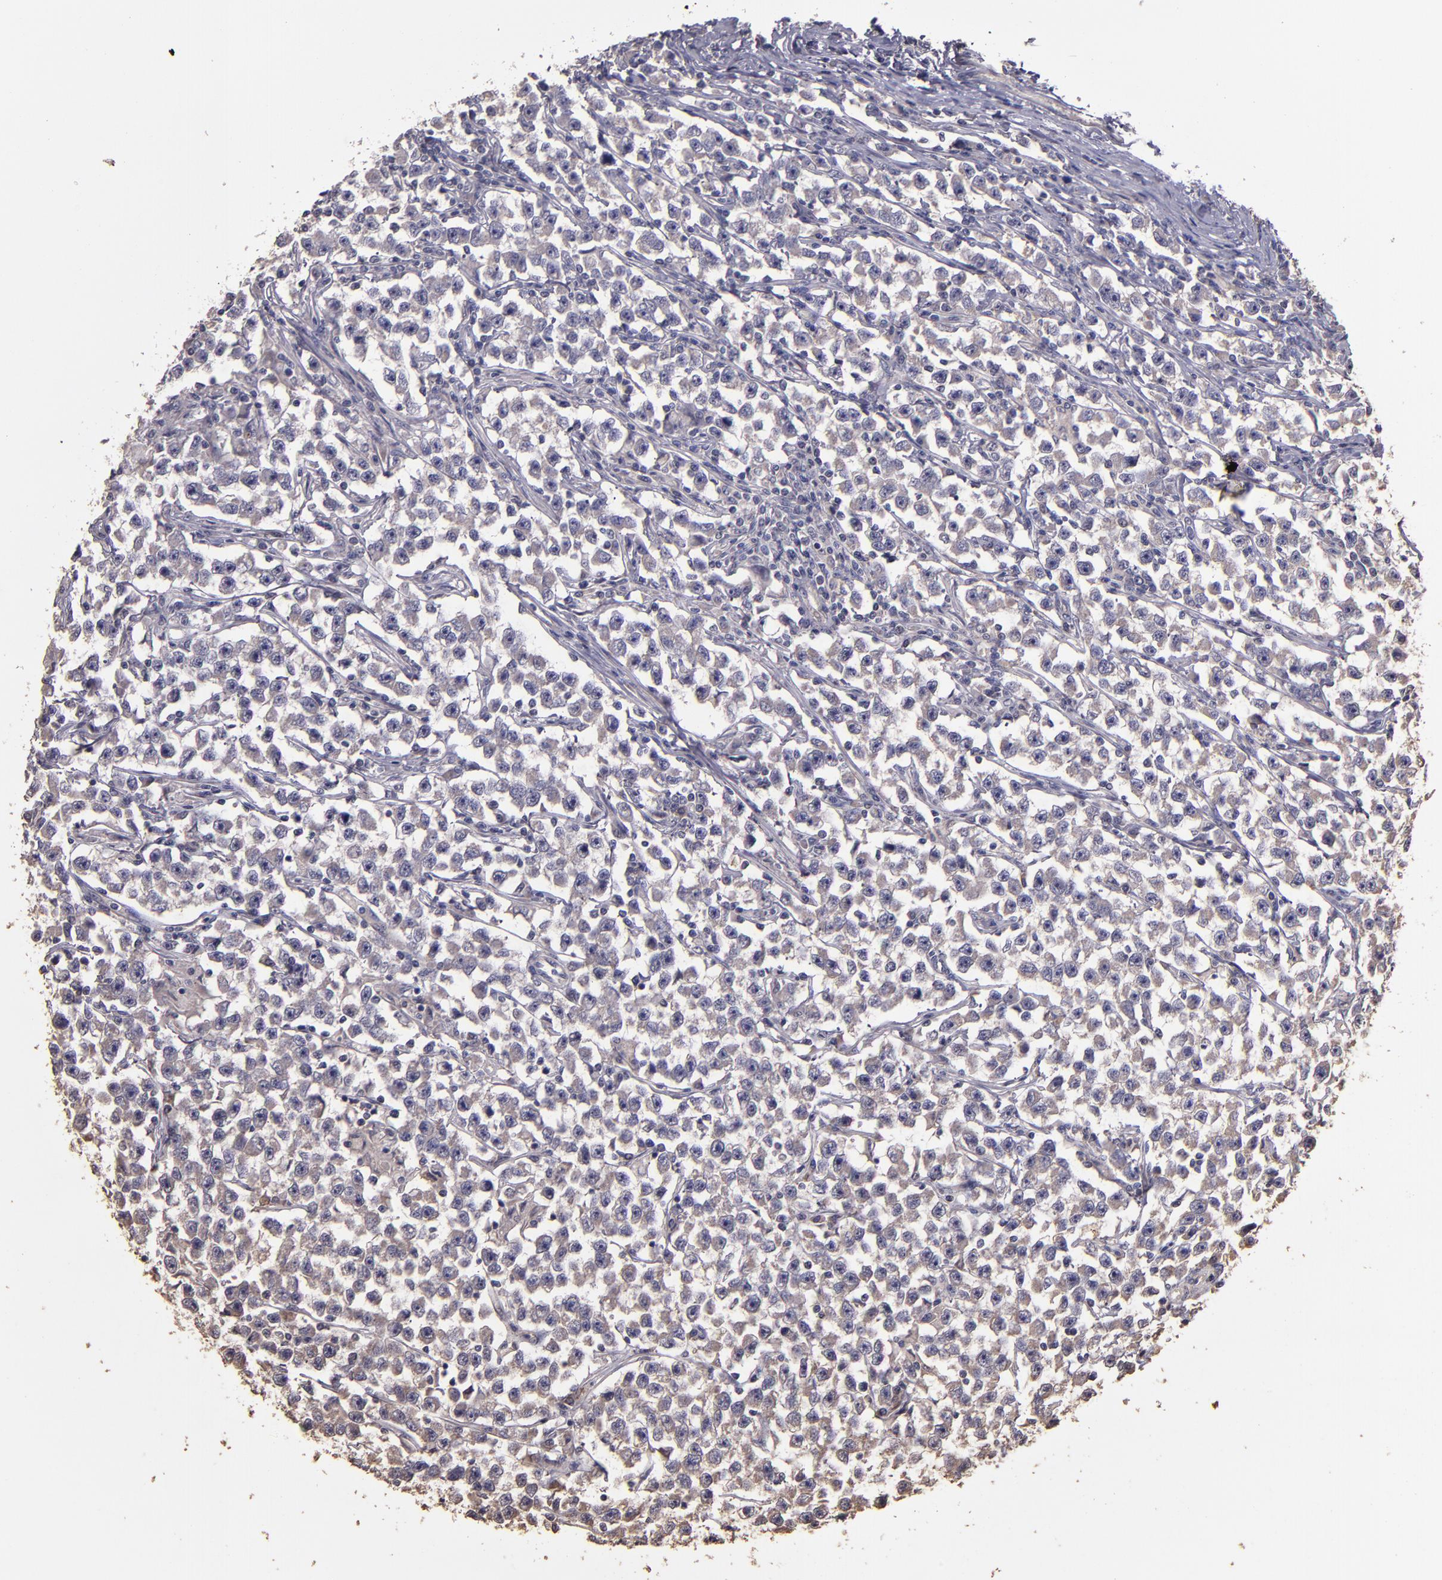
{"staining": {"intensity": "weak", "quantity": "25%-75%", "location": "cytoplasmic/membranous"}, "tissue": "testis cancer", "cell_type": "Tumor cells", "image_type": "cancer", "snomed": [{"axis": "morphology", "description": "Seminoma, NOS"}, {"axis": "topography", "description": "Testis"}], "caption": "Testis seminoma stained with DAB immunohistochemistry exhibits low levels of weak cytoplasmic/membranous staining in approximately 25%-75% of tumor cells.", "gene": "HECTD1", "patient": {"sex": "male", "age": 33}}